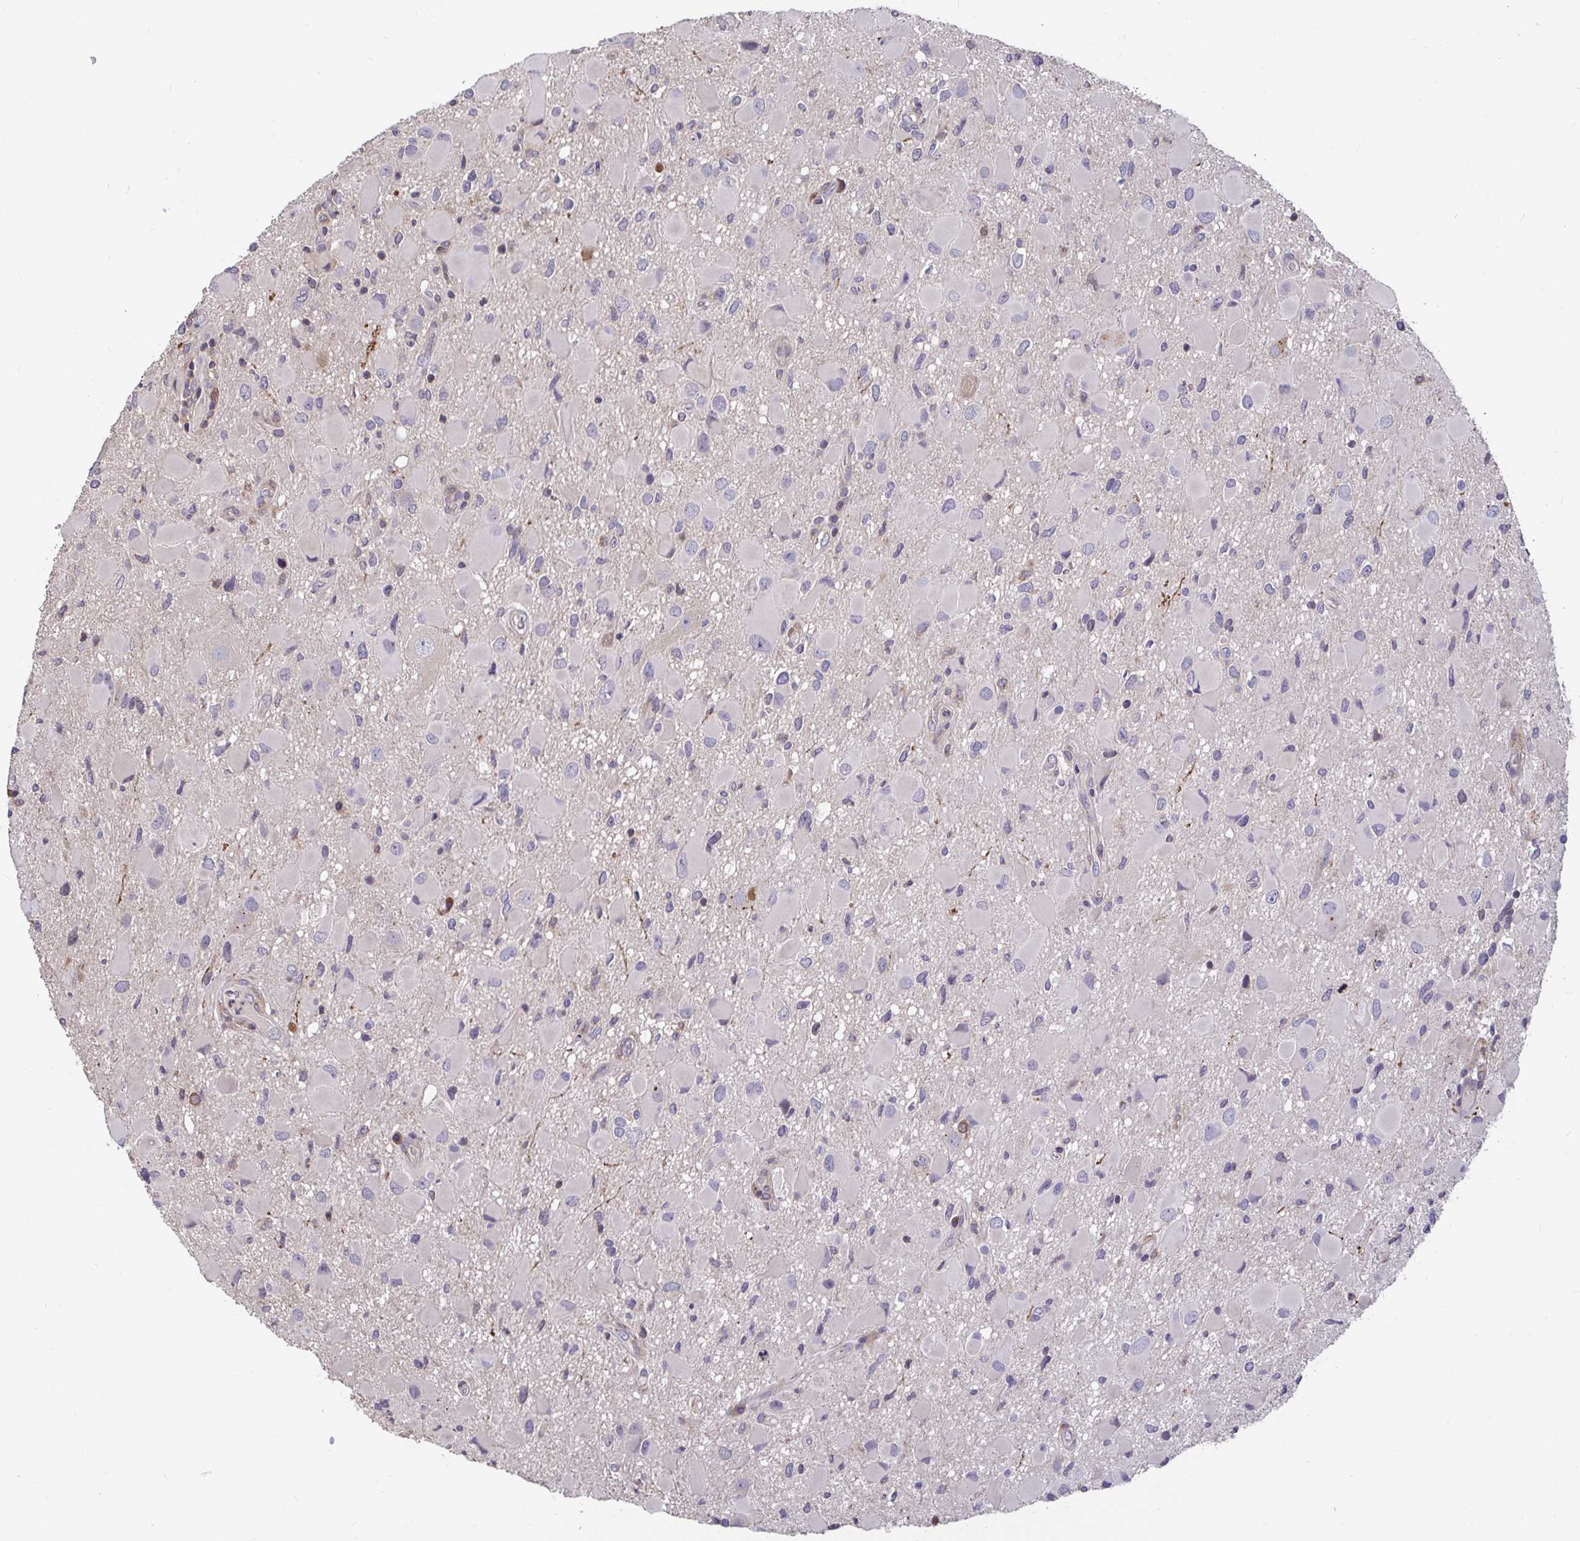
{"staining": {"intensity": "negative", "quantity": "none", "location": "none"}, "tissue": "glioma", "cell_type": "Tumor cells", "image_type": "cancer", "snomed": [{"axis": "morphology", "description": "Glioma, malignant, Low grade"}, {"axis": "topography", "description": "Brain"}], "caption": "Immunohistochemistry (IHC) histopathology image of glioma stained for a protein (brown), which reveals no expression in tumor cells.", "gene": "ANLN", "patient": {"sex": "female", "age": 32}}